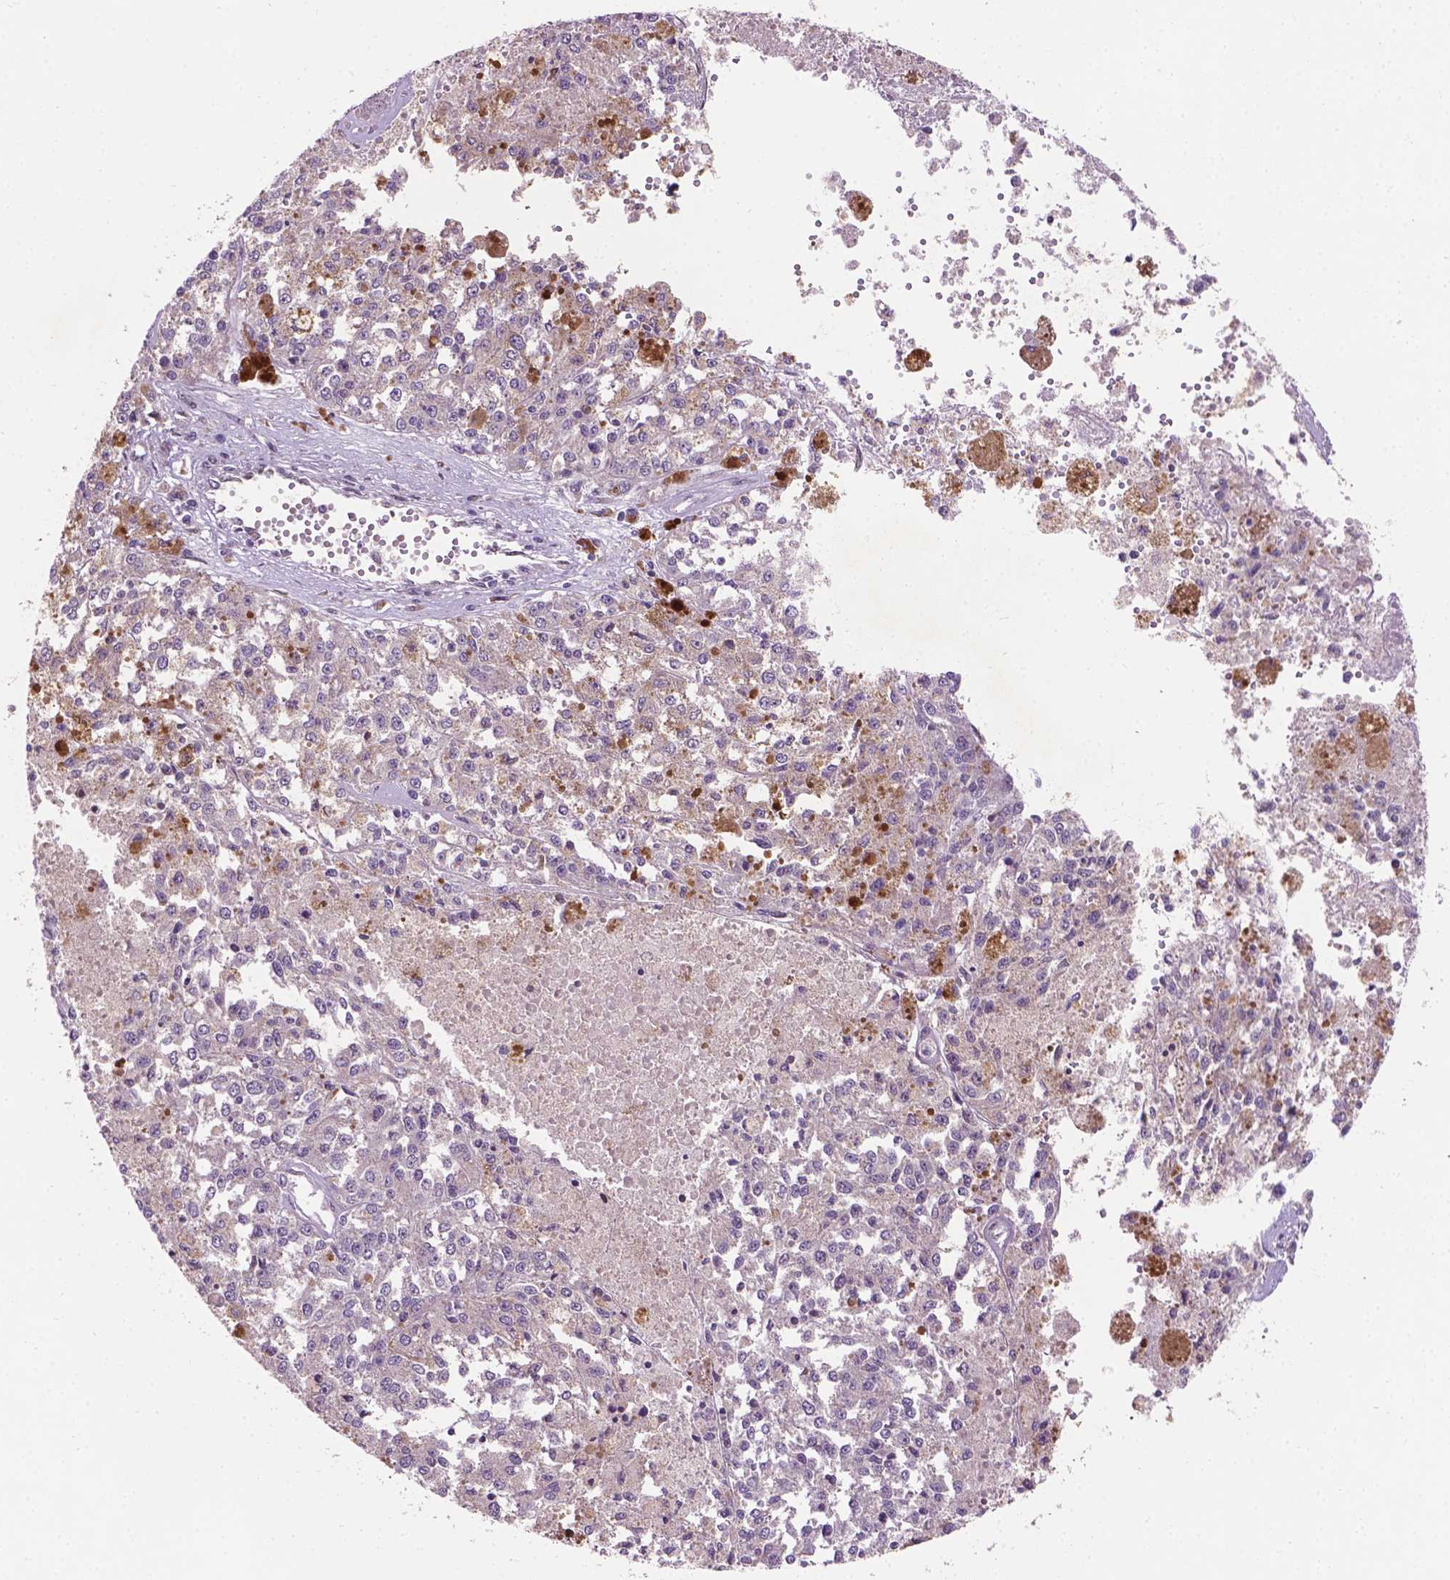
{"staining": {"intensity": "negative", "quantity": "none", "location": "none"}, "tissue": "melanoma", "cell_type": "Tumor cells", "image_type": "cancer", "snomed": [{"axis": "morphology", "description": "Malignant melanoma, Metastatic site"}, {"axis": "topography", "description": "Lymph node"}], "caption": "Immunohistochemistry (IHC) of malignant melanoma (metastatic site) demonstrates no positivity in tumor cells. Brightfield microscopy of IHC stained with DAB (3,3'-diaminobenzidine) (brown) and hematoxylin (blue), captured at high magnification.", "gene": "IRF6", "patient": {"sex": "female", "age": 64}}